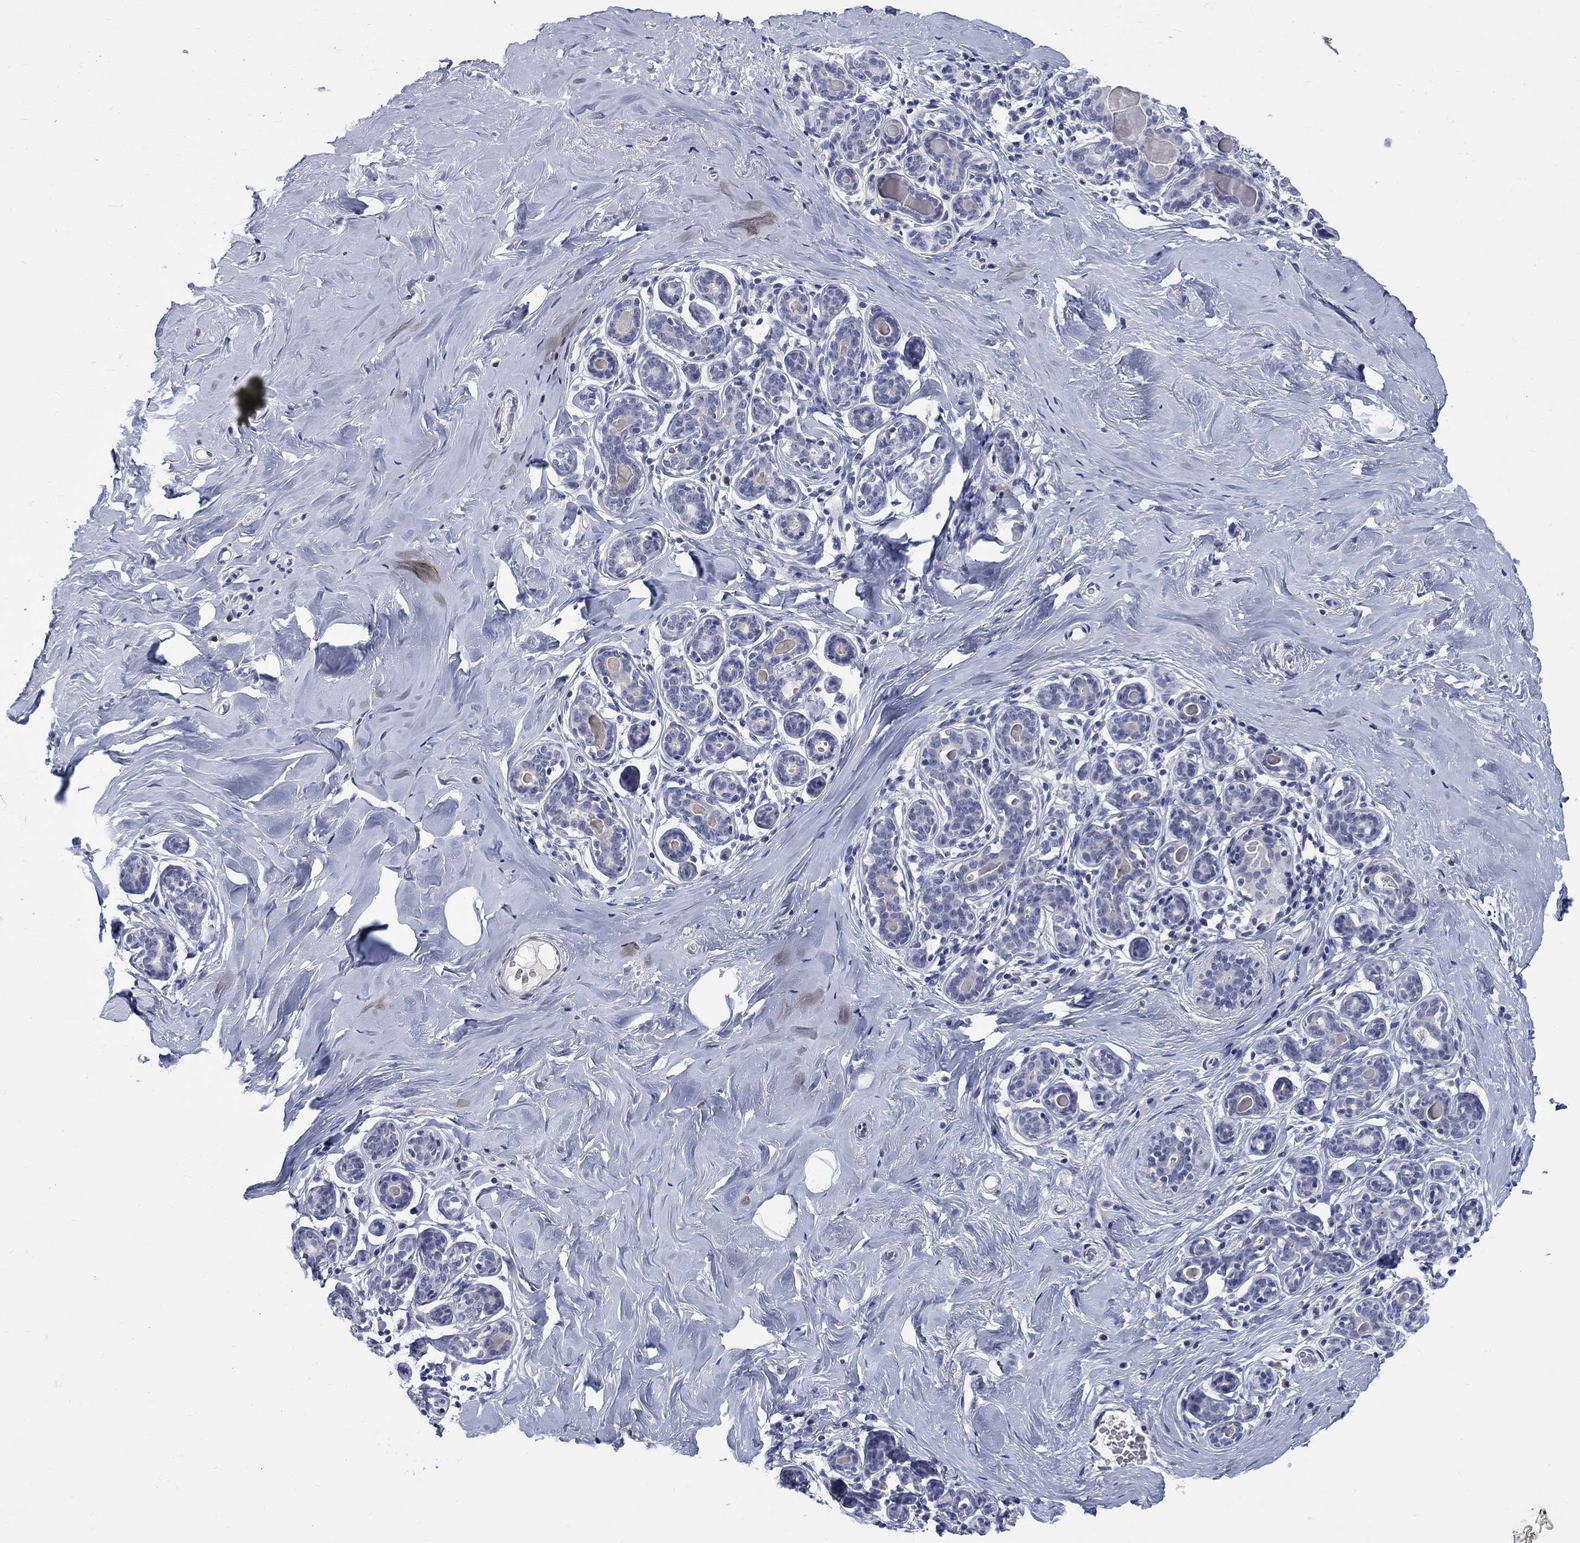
{"staining": {"intensity": "negative", "quantity": "none", "location": "none"}, "tissue": "breast", "cell_type": "Adipocytes", "image_type": "normal", "snomed": [{"axis": "morphology", "description": "Normal tissue, NOS"}, {"axis": "topography", "description": "Skin"}, {"axis": "topography", "description": "Breast"}], "caption": "Adipocytes are negative for protein expression in benign human breast. Nuclei are stained in blue.", "gene": "ELAVL4", "patient": {"sex": "female", "age": 43}}